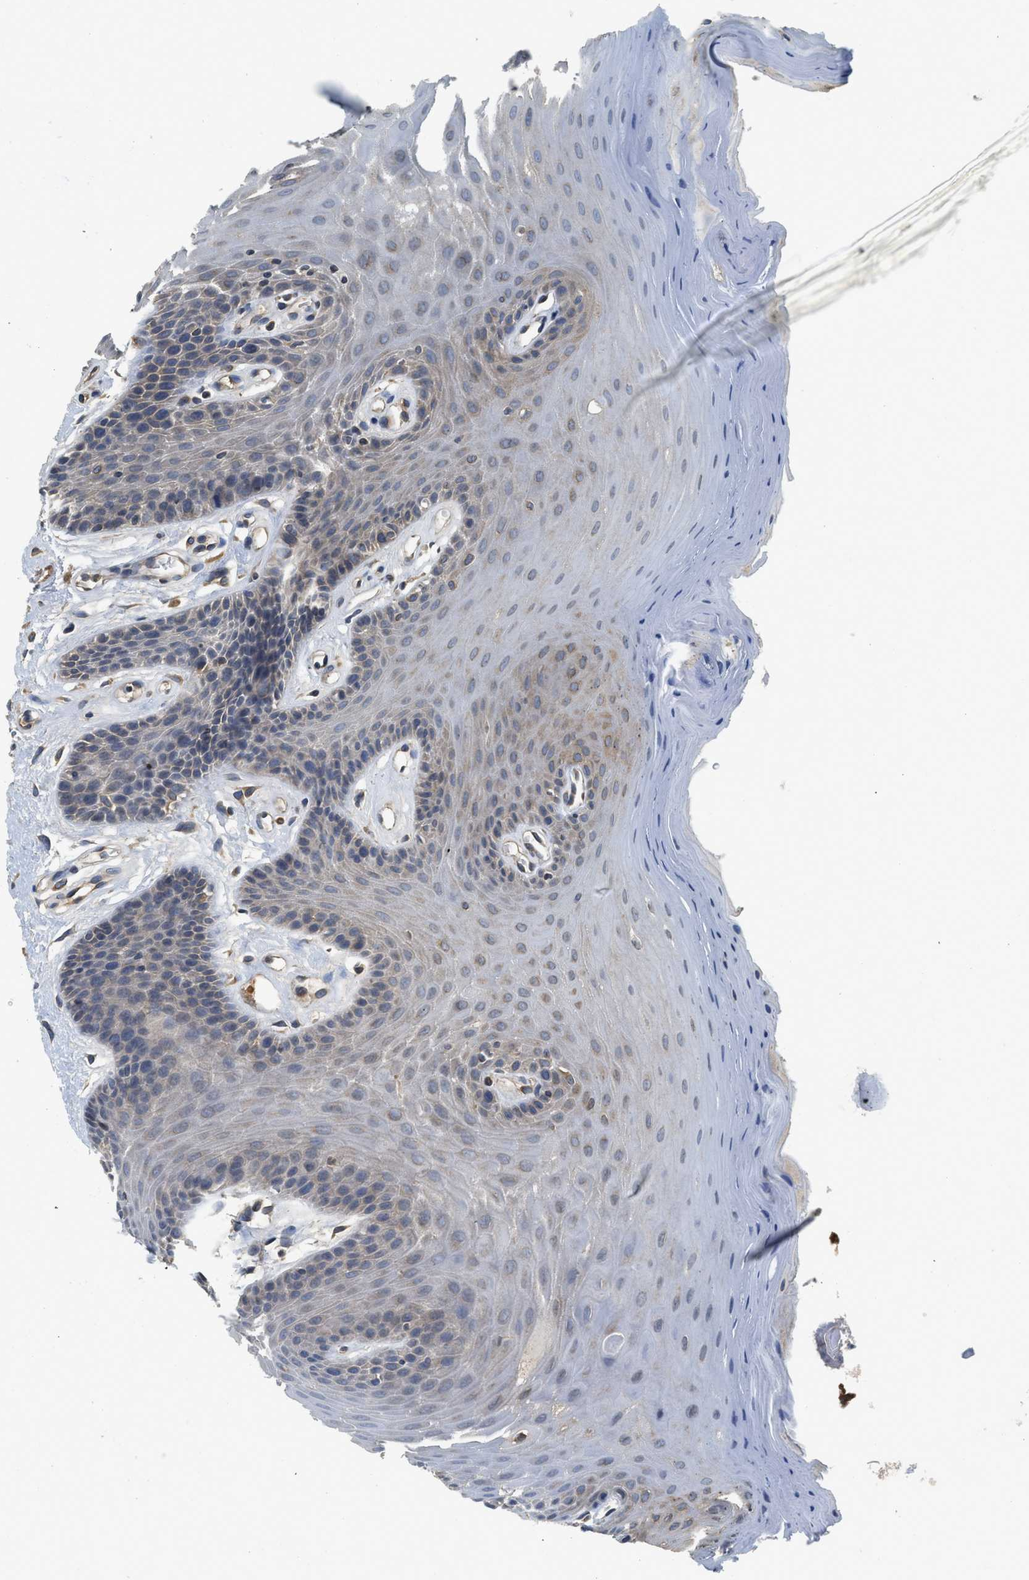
{"staining": {"intensity": "weak", "quantity": "<25%", "location": "cytoplasmic/membranous"}, "tissue": "oral mucosa", "cell_type": "Squamous epithelial cells", "image_type": "normal", "snomed": [{"axis": "morphology", "description": "Normal tissue, NOS"}, {"axis": "morphology", "description": "Squamous cell carcinoma, NOS"}, {"axis": "topography", "description": "Skeletal muscle"}, {"axis": "topography", "description": "Adipose tissue"}, {"axis": "topography", "description": "Vascular tissue"}, {"axis": "topography", "description": "Oral tissue"}, {"axis": "topography", "description": "Peripheral nerve tissue"}, {"axis": "topography", "description": "Head-Neck"}], "caption": "Immunohistochemical staining of benign oral mucosa reveals no significant expression in squamous epithelial cells.", "gene": "BCAP31", "patient": {"sex": "male", "age": 71}}